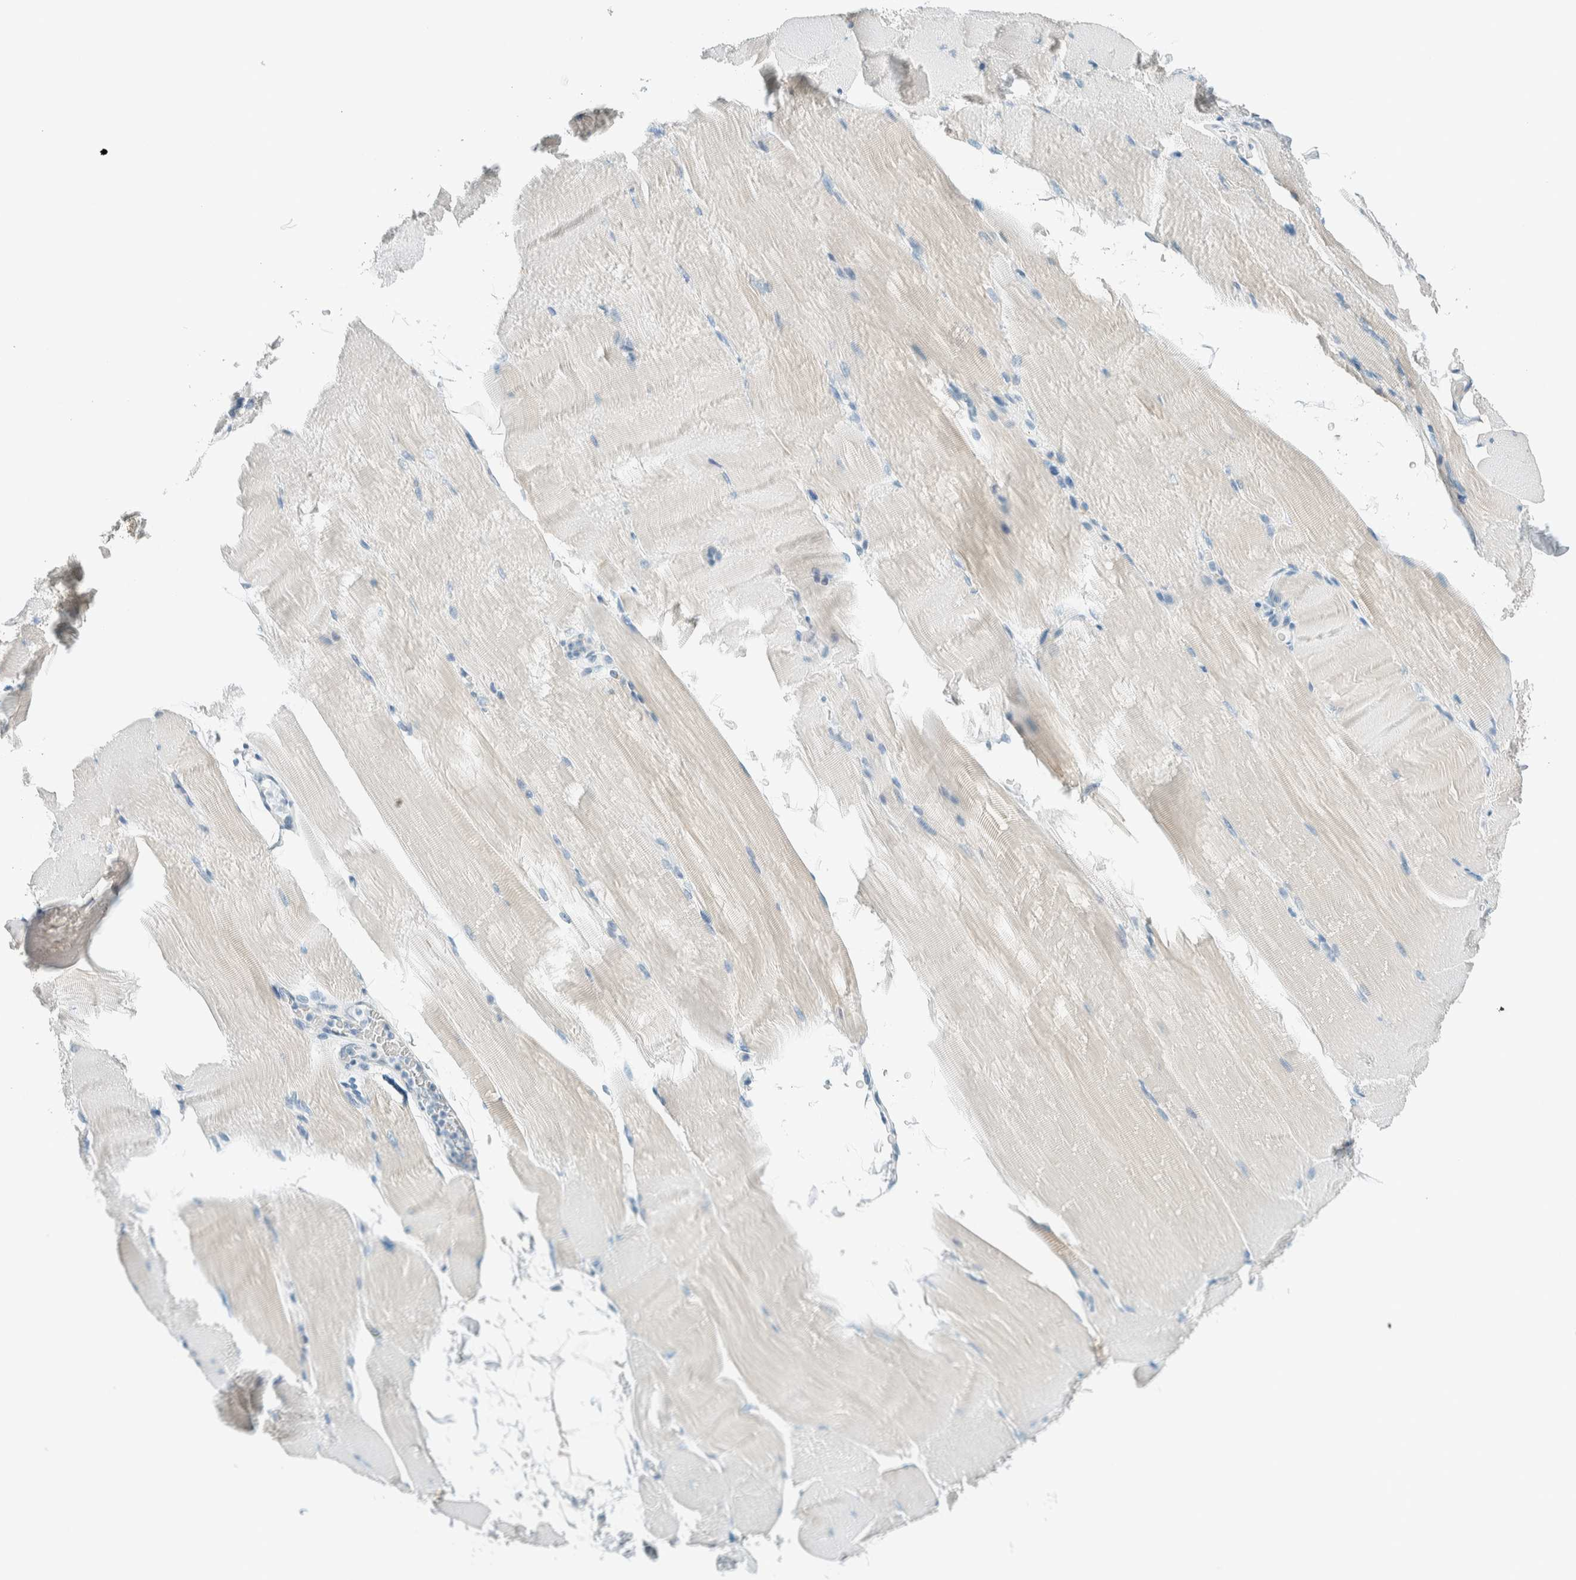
{"staining": {"intensity": "negative", "quantity": "none", "location": "none"}, "tissue": "skeletal muscle", "cell_type": "Myocytes", "image_type": "normal", "snomed": [{"axis": "morphology", "description": "Normal tissue, NOS"}, {"axis": "topography", "description": "Skeletal muscle"}, {"axis": "topography", "description": "Parathyroid gland"}], "caption": "A high-resolution image shows immunohistochemistry (IHC) staining of normal skeletal muscle, which demonstrates no significant staining in myocytes. (Immunohistochemistry (ihc), brightfield microscopy, high magnification).", "gene": "ALDH7A1", "patient": {"sex": "female", "age": 37}}